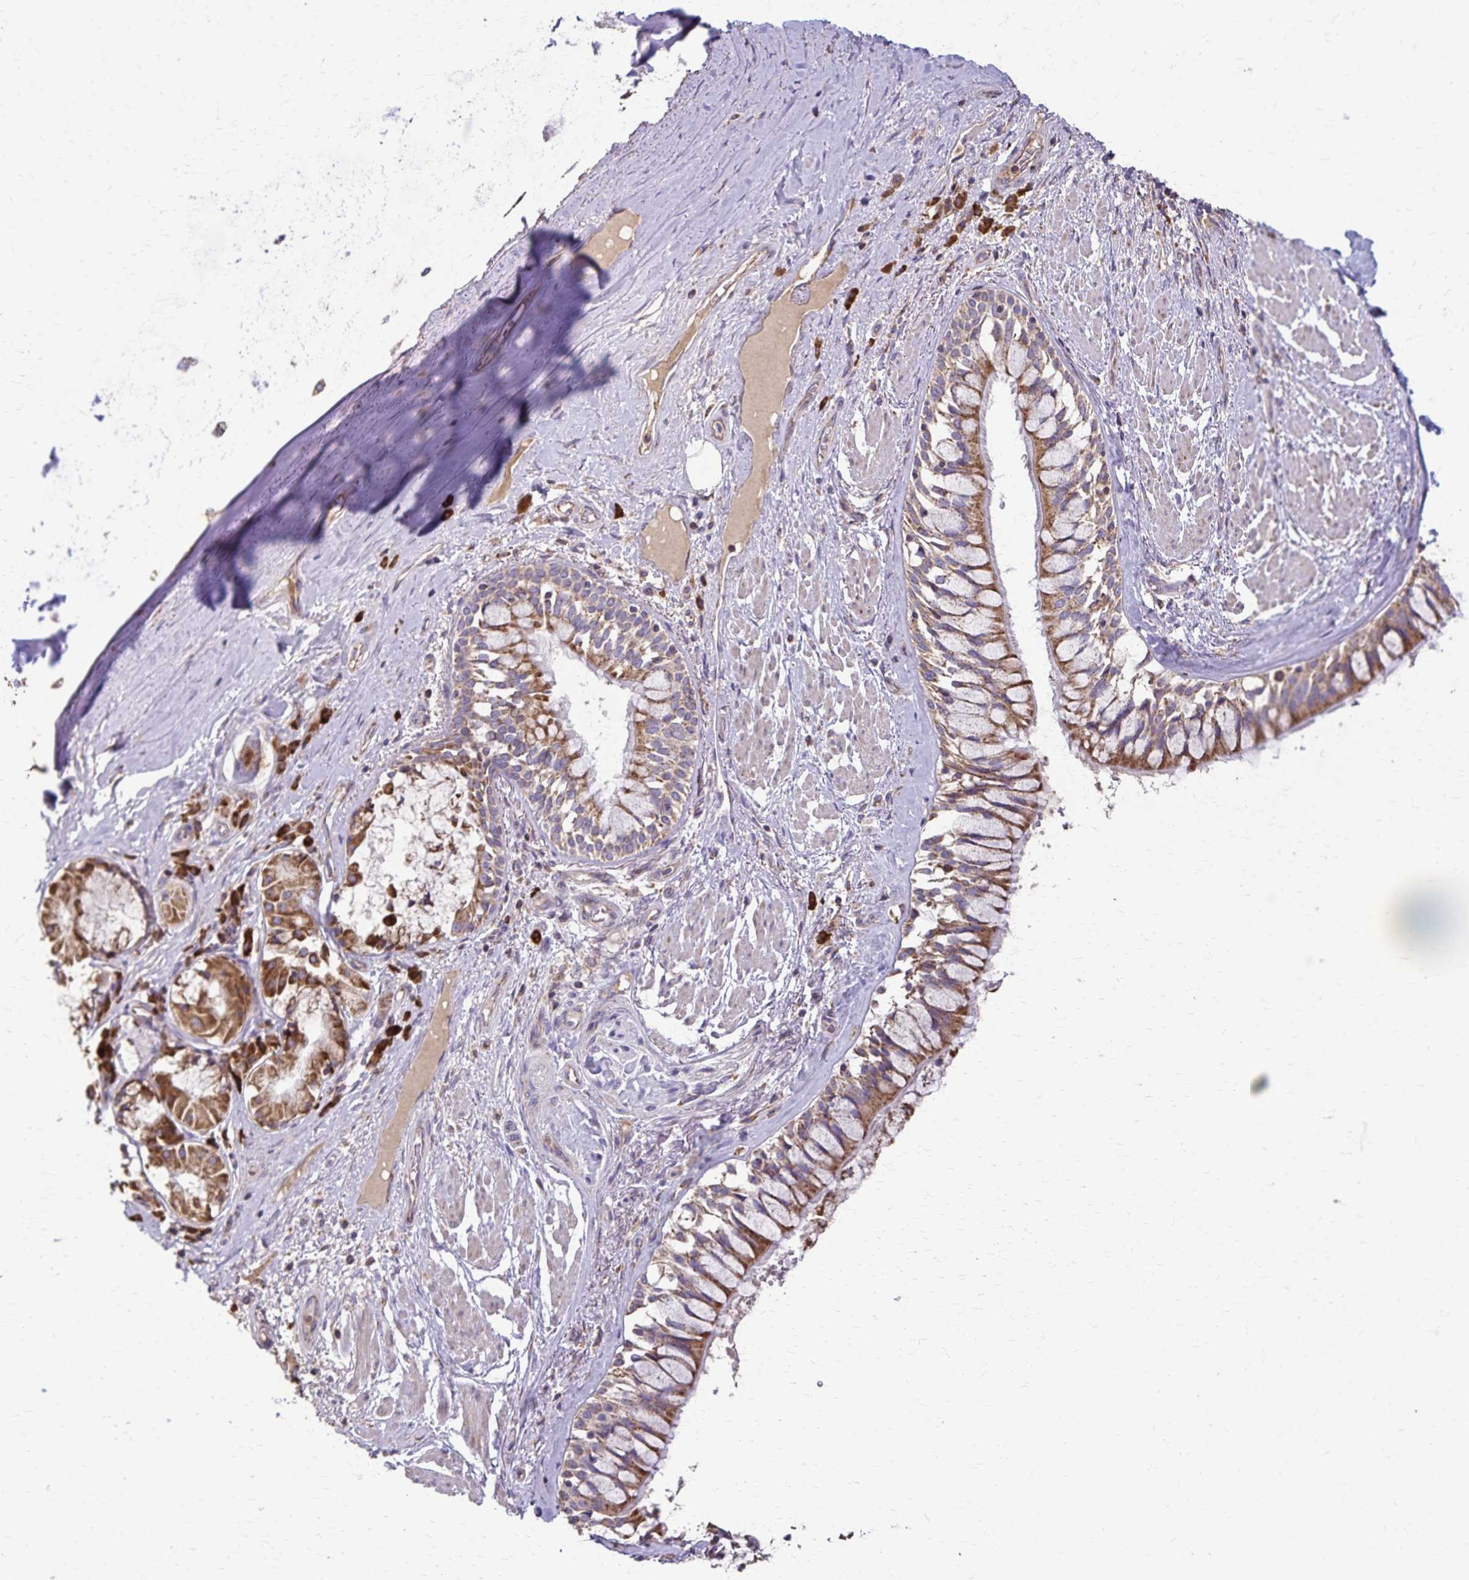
{"staining": {"intensity": "negative", "quantity": "none", "location": "none"}, "tissue": "adipose tissue", "cell_type": "Adipocytes", "image_type": "normal", "snomed": [{"axis": "morphology", "description": "Normal tissue, NOS"}, {"axis": "topography", "description": "Cartilage tissue"}, {"axis": "topography", "description": "Bronchus"}], "caption": "Immunohistochemistry (IHC) of normal adipose tissue displays no positivity in adipocytes. (DAB immunohistochemistry, high magnification).", "gene": "RNF10", "patient": {"sex": "male", "age": 64}}